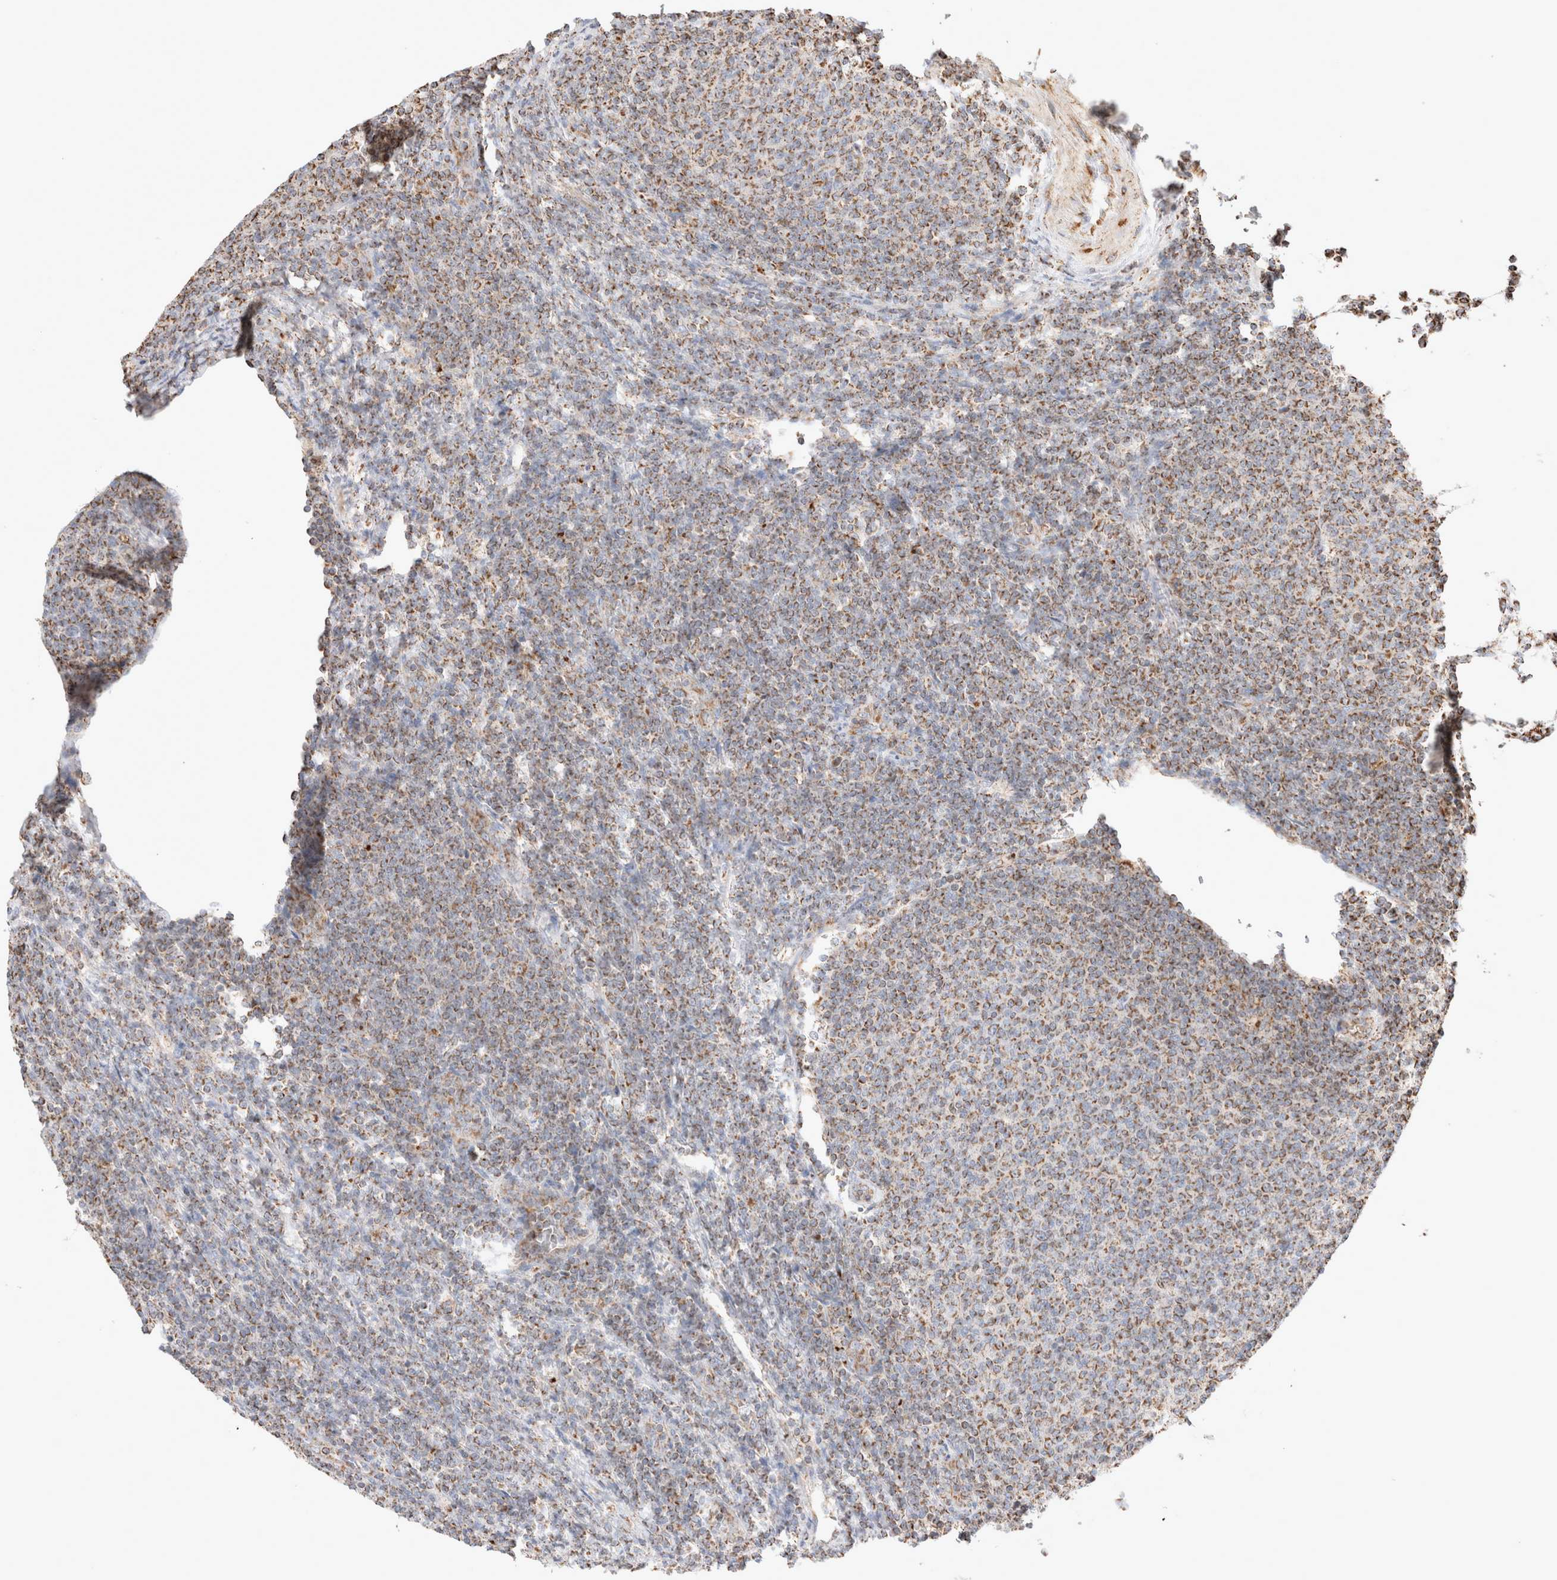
{"staining": {"intensity": "weak", "quantity": ">75%", "location": "cytoplasmic/membranous"}, "tissue": "lymphoma", "cell_type": "Tumor cells", "image_type": "cancer", "snomed": [{"axis": "morphology", "description": "Malignant lymphoma, non-Hodgkin's type, Low grade"}, {"axis": "topography", "description": "Lymph node"}], "caption": "Immunohistochemistry (DAB) staining of malignant lymphoma, non-Hodgkin's type (low-grade) displays weak cytoplasmic/membranous protein expression in about >75% of tumor cells. The protein is stained brown, and the nuclei are stained in blue (DAB (3,3'-diaminobenzidine) IHC with brightfield microscopy, high magnification).", "gene": "TMPPE", "patient": {"sex": "male", "age": 66}}